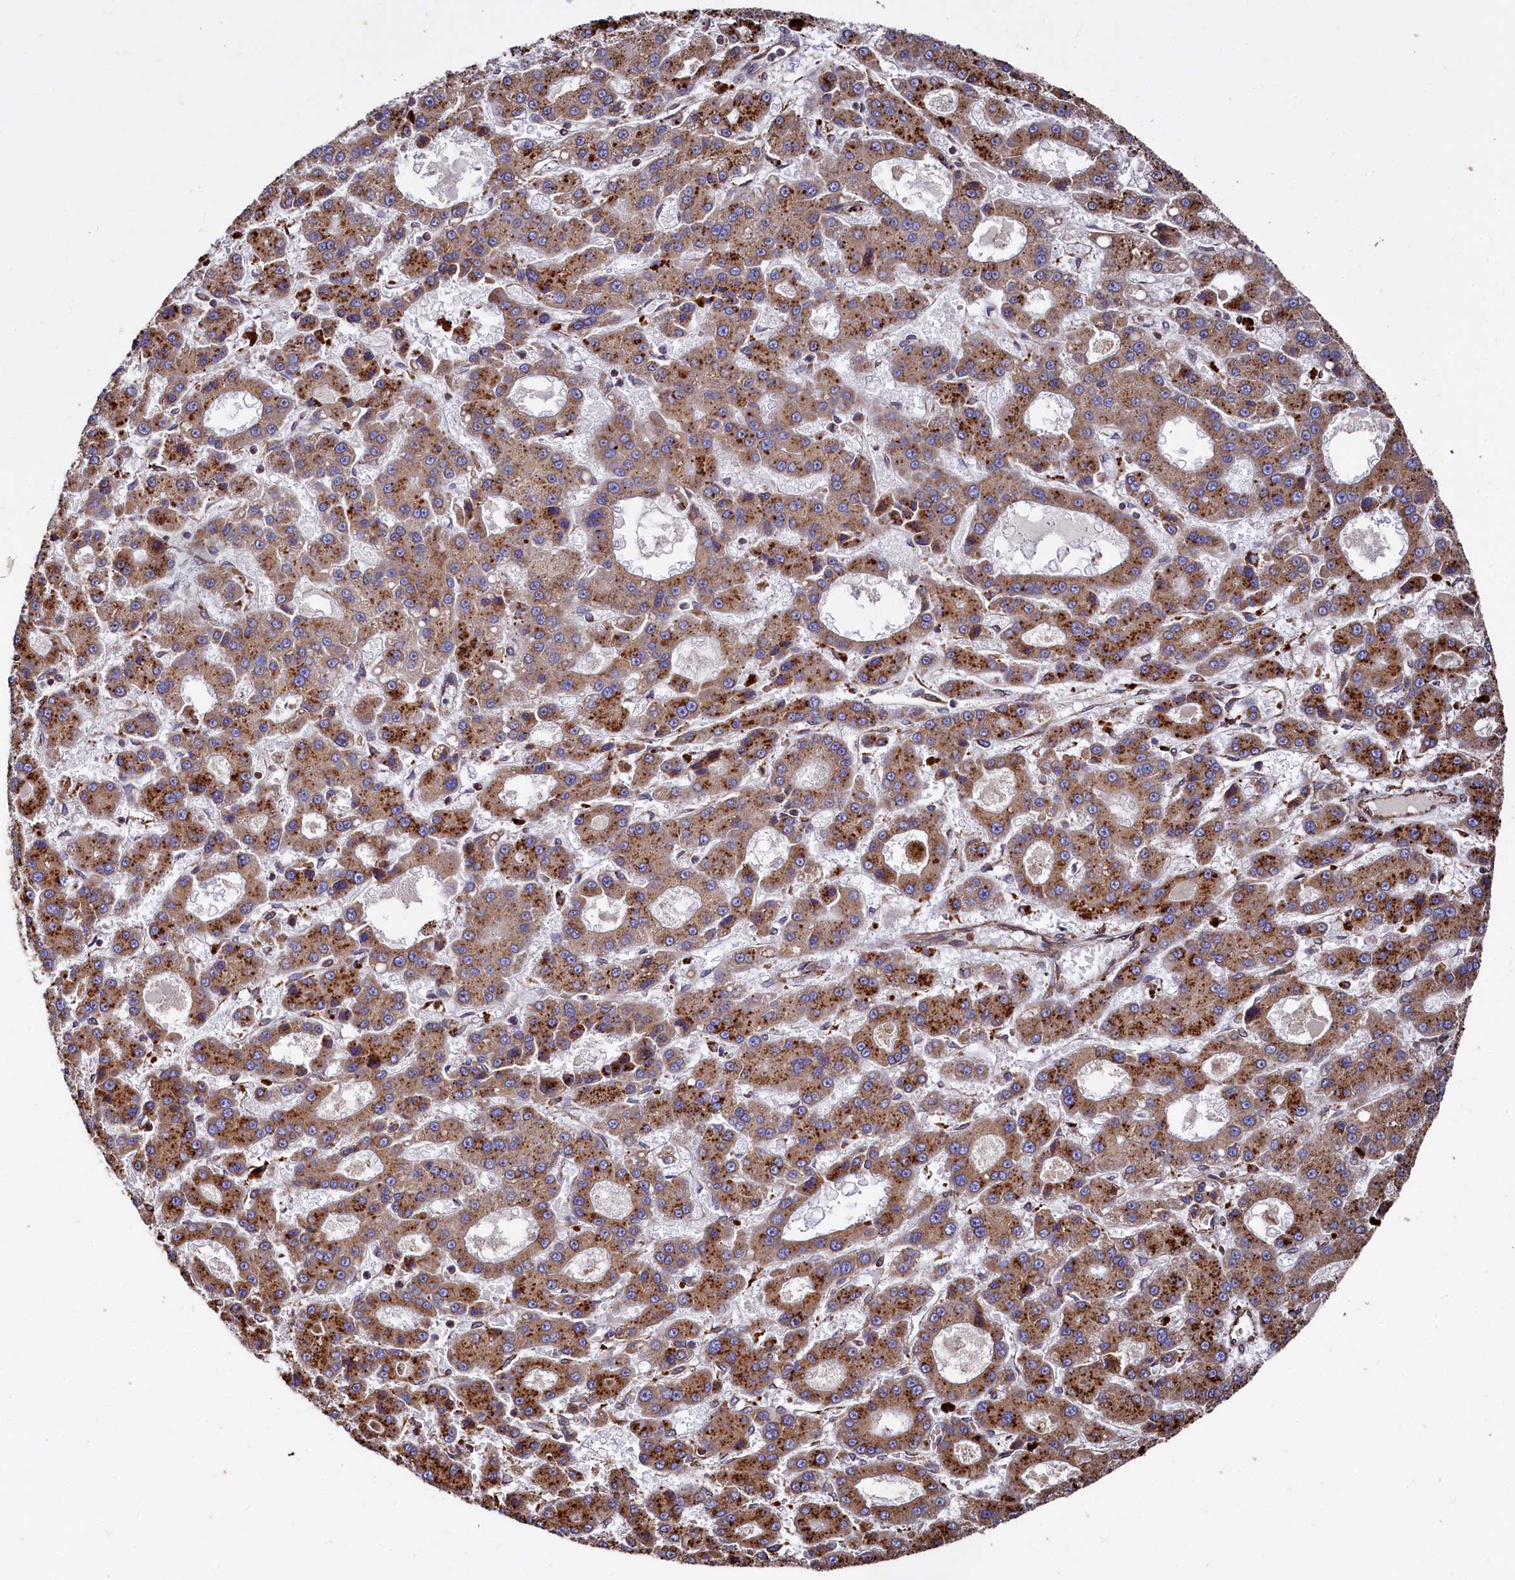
{"staining": {"intensity": "moderate", "quantity": ">75%", "location": "cytoplasmic/membranous"}, "tissue": "liver cancer", "cell_type": "Tumor cells", "image_type": "cancer", "snomed": [{"axis": "morphology", "description": "Carcinoma, Hepatocellular, NOS"}, {"axis": "topography", "description": "Liver"}], "caption": "Approximately >75% of tumor cells in human liver hepatocellular carcinoma demonstrate moderate cytoplasmic/membranous protein staining as visualized by brown immunohistochemical staining.", "gene": "NEURL1B", "patient": {"sex": "male", "age": 70}}